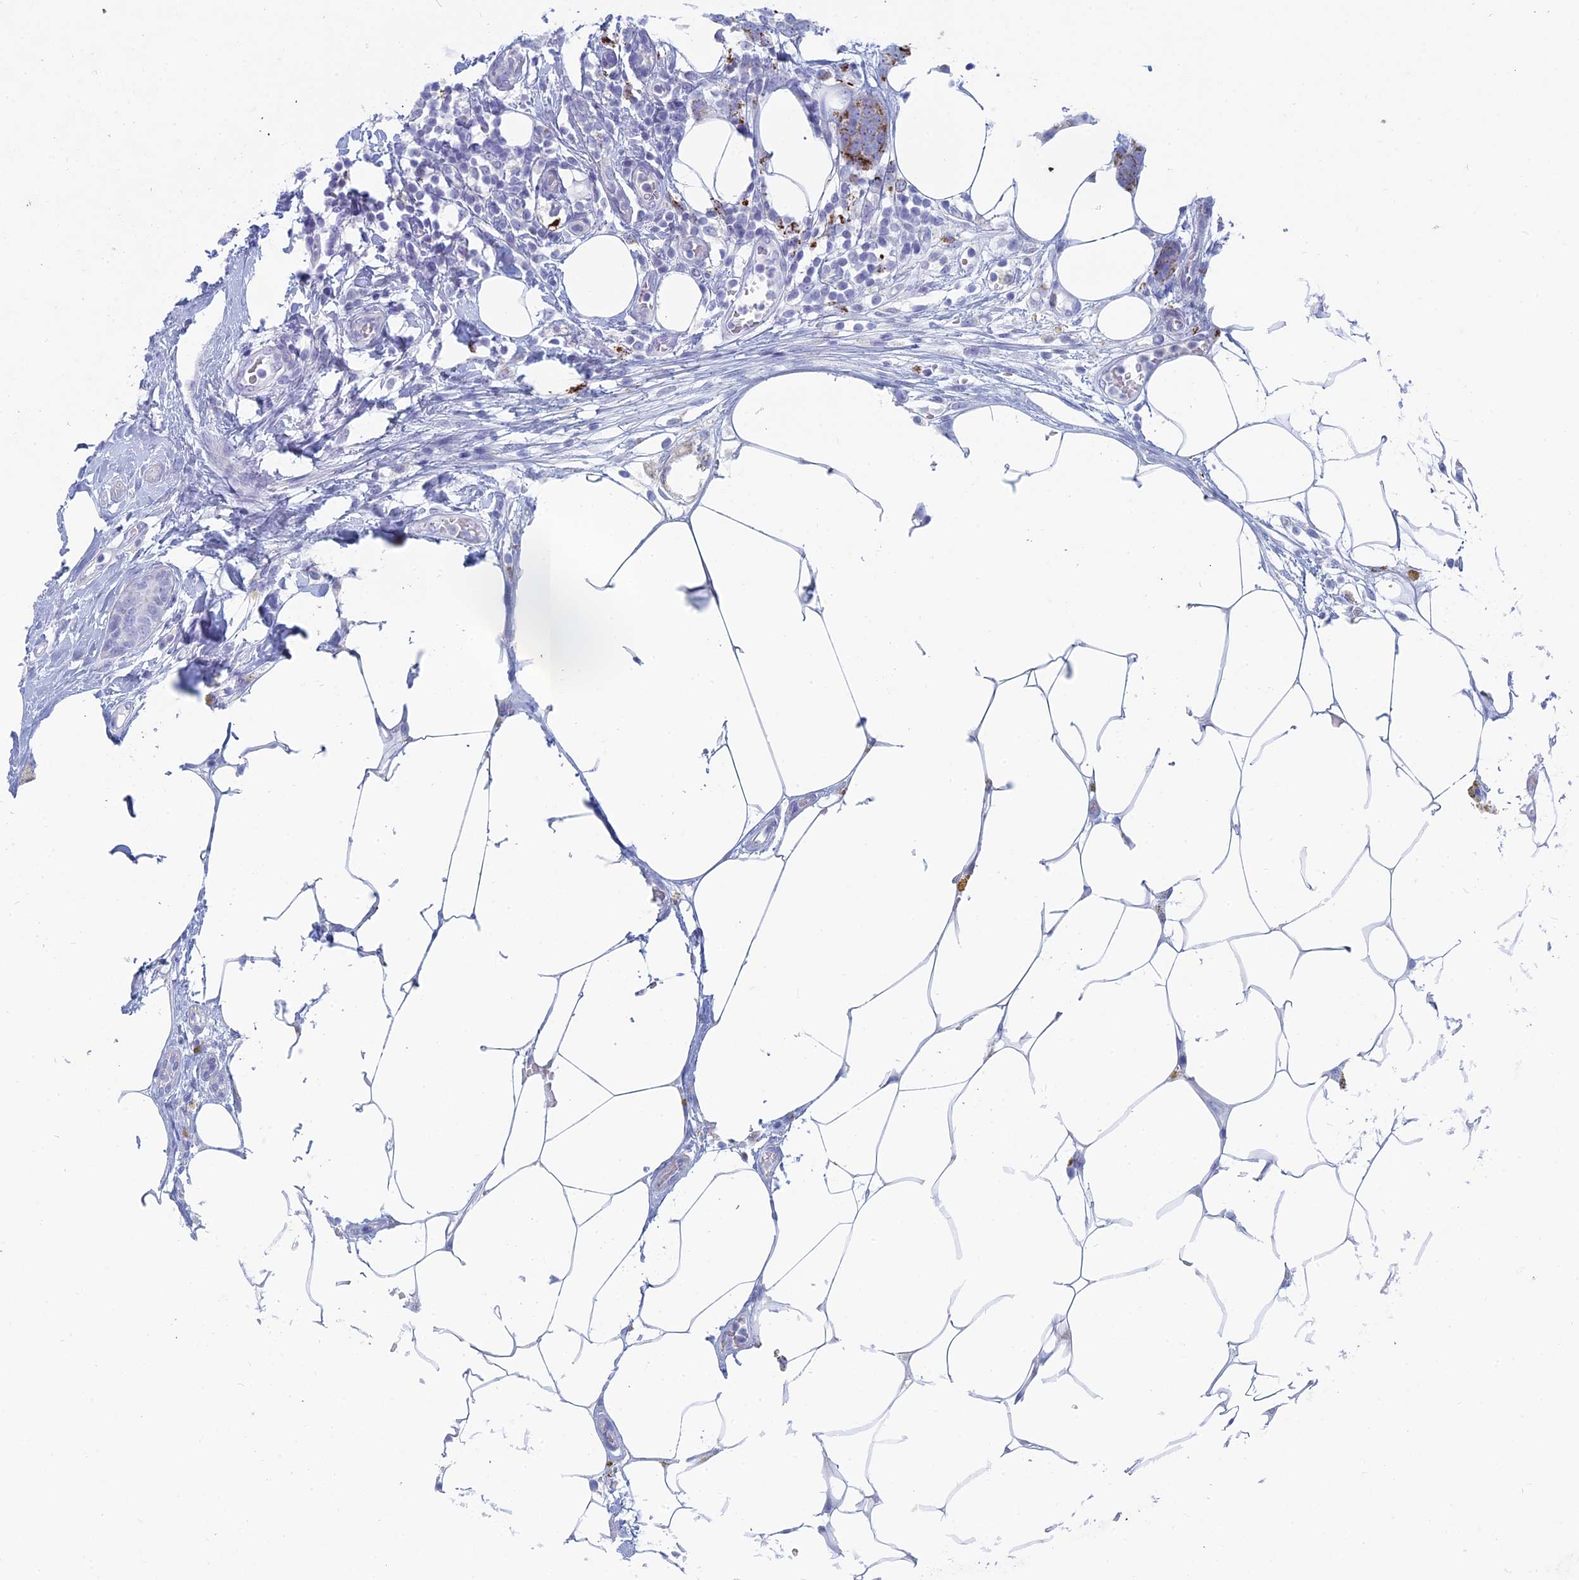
{"staining": {"intensity": "negative", "quantity": "none", "location": "none"}, "tissue": "breast cancer", "cell_type": "Tumor cells", "image_type": "cancer", "snomed": [{"axis": "morphology", "description": "Lobular carcinoma"}, {"axis": "topography", "description": "Breast"}], "caption": "There is no significant staining in tumor cells of breast cancer.", "gene": "ALMS1", "patient": {"sex": "female", "age": 58}}